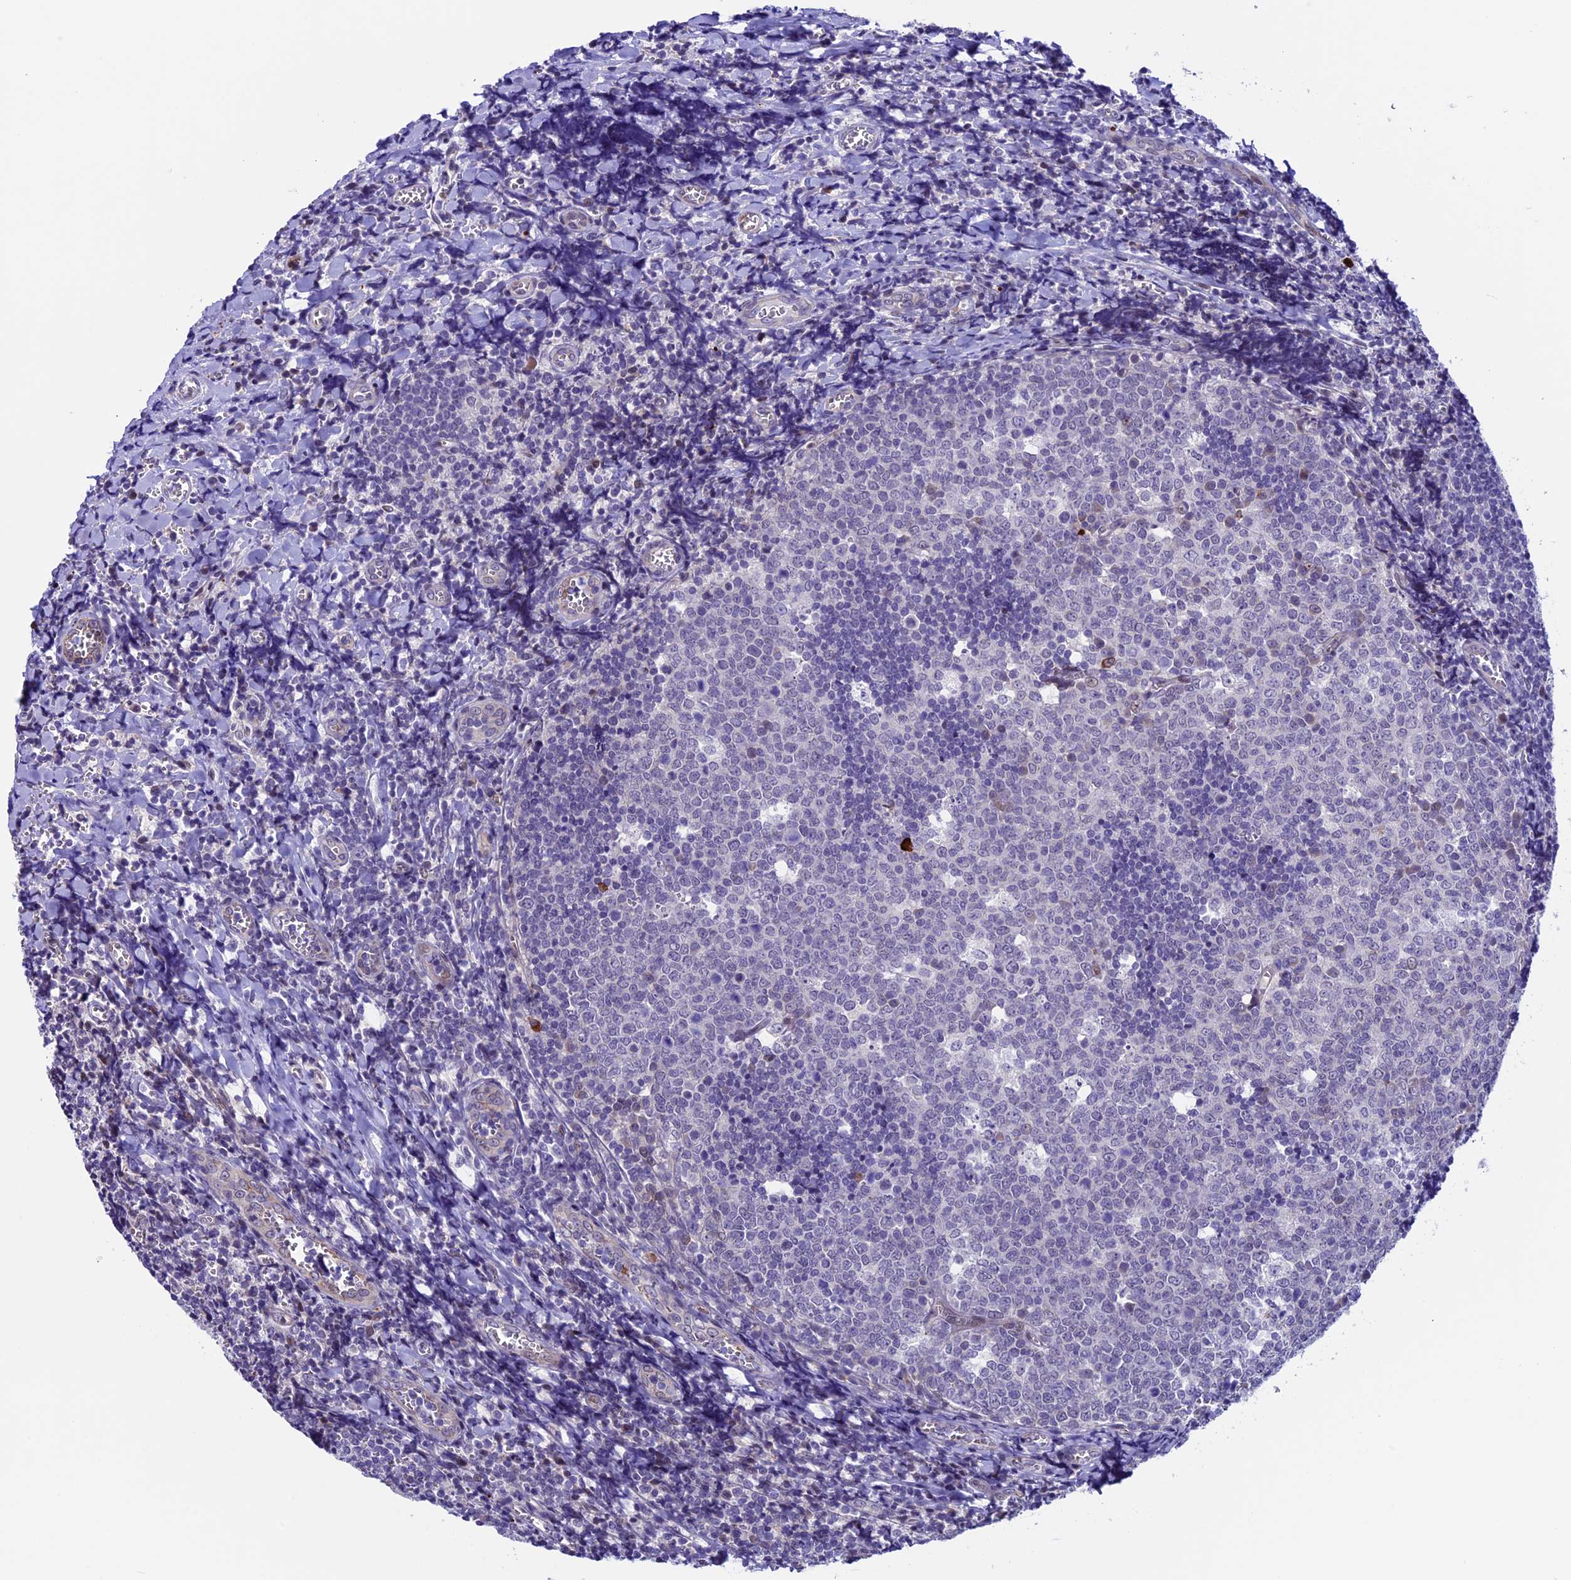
{"staining": {"intensity": "negative", "quantity": "none", "location": "none"}, "tissue": "tonsil", "cell_type": "Germinal center cells", "image_type": "normal", "snomed": [{"axis": "morphology", "description": "Normal tissue, NOS"}, {"axis": "topography", "description": "Tonsil"}], "caption": "Immunohistochemistry histopathology image of benign human tonsil stained for a protein (brown), which demonstrates no positivity in germinal center cells. (DAB IHC, high magnification).", "gene": "TMEM171", "patient": {"sex": "male", "age": 27}}